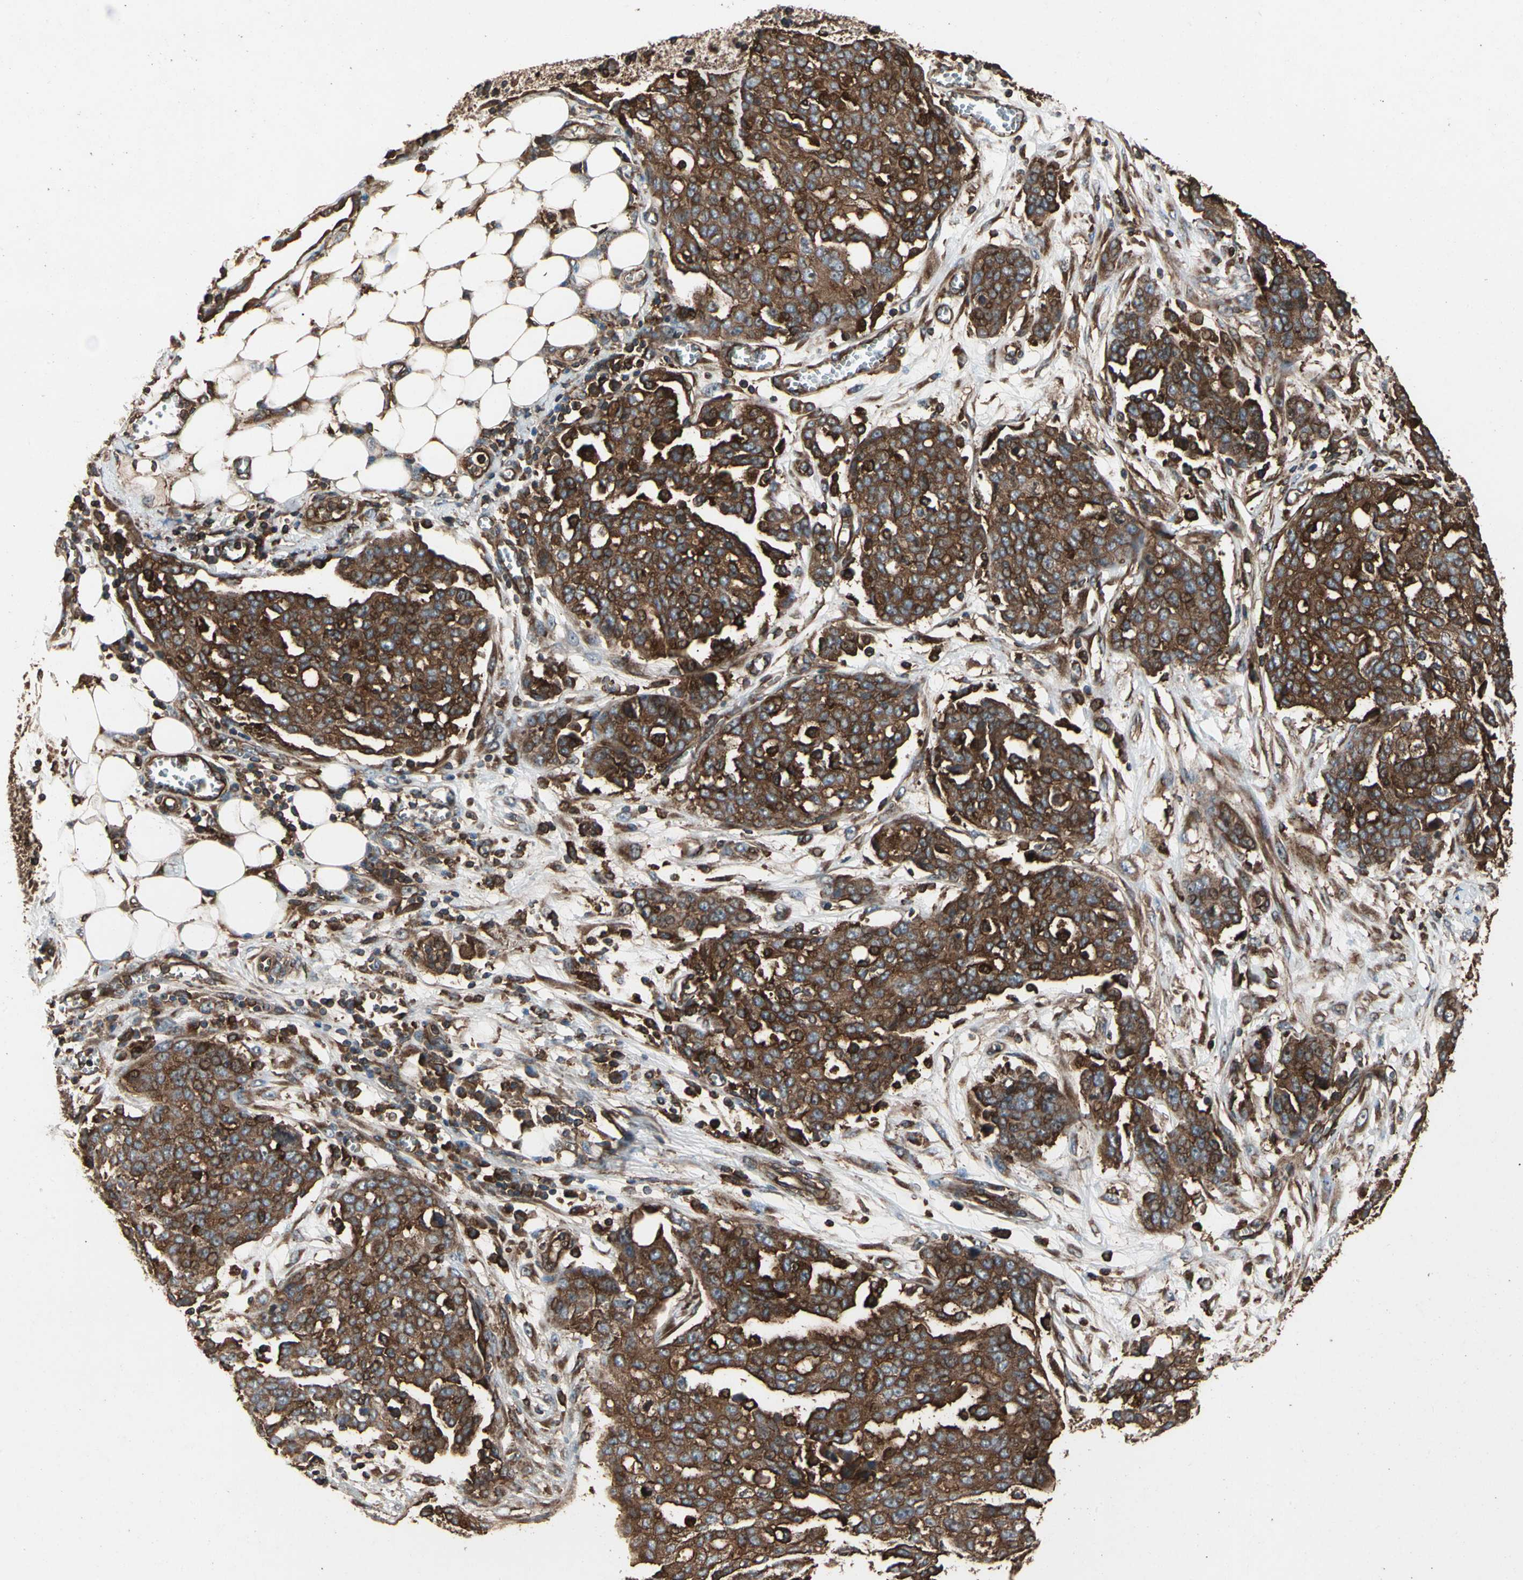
{"staining": {"intensity": "strong", "quantity": ">75%", "location": "cytoplasmic/membranous"}, "tissue": "ovarian cancer", "cell_type": "Tumor cells", "image_type": "cancer", "snomed": [{"axis": "morphology", "description": "Cystadenocarcinoma, serous, NOS"}, {"axis": "topography", "description": "Soft tissue"}, {"axis": "topography", "description": "Ovary"}], "caption": "A high-resolution photomicrograph shows immunohistochemistry staining of ovarian cancer (serous cystadenocarcinoma), which reveals strong cytoplasmic/membranous positivity in approximately >75% of tumor cells.", "gene": "AGBL2", "patient": {"sex": "female", "age": 57}}